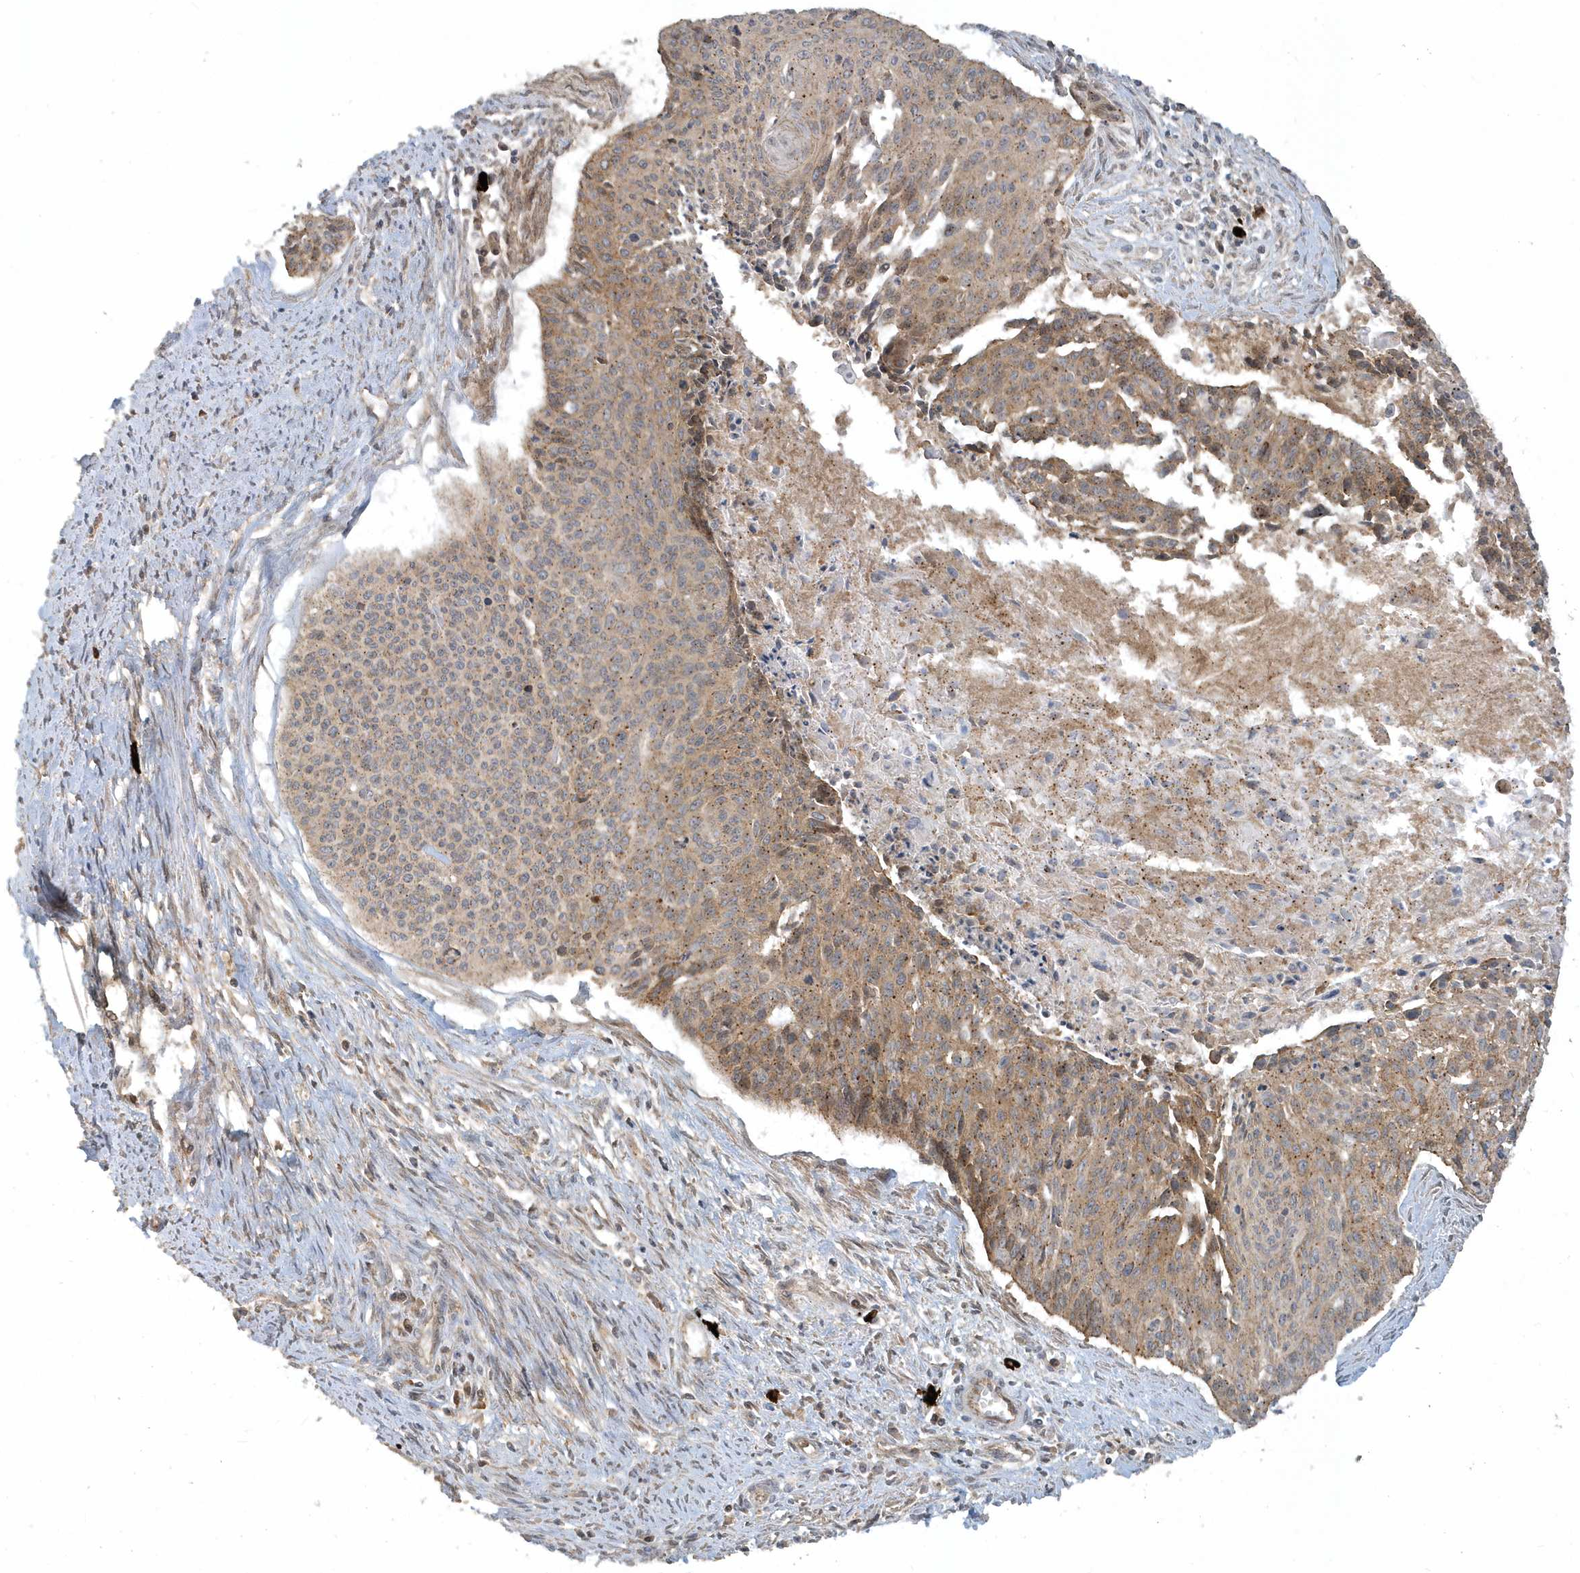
{"staining": {"intensity": "moderate", "quantity": ">75%", "location": "cytoplasmic/membranous"}, "tissue": "cervical cancer", "cell_type": "Tumor cells", "image_type": "cancer", "snomed": [{"axis": "morphology", "description": "Squamous cell carcinoma, NOS"}, {"axis": "topography", "description": "Cervix"}], "caption": "The image exhibits staining of squamous cell carcinoma (cervical), revealing moderate cytoplasmic/membranous protein positivity (brown color) within tumor cells.", "gene": "STIM2", "patient": {"sex": "female", "age": 55}}